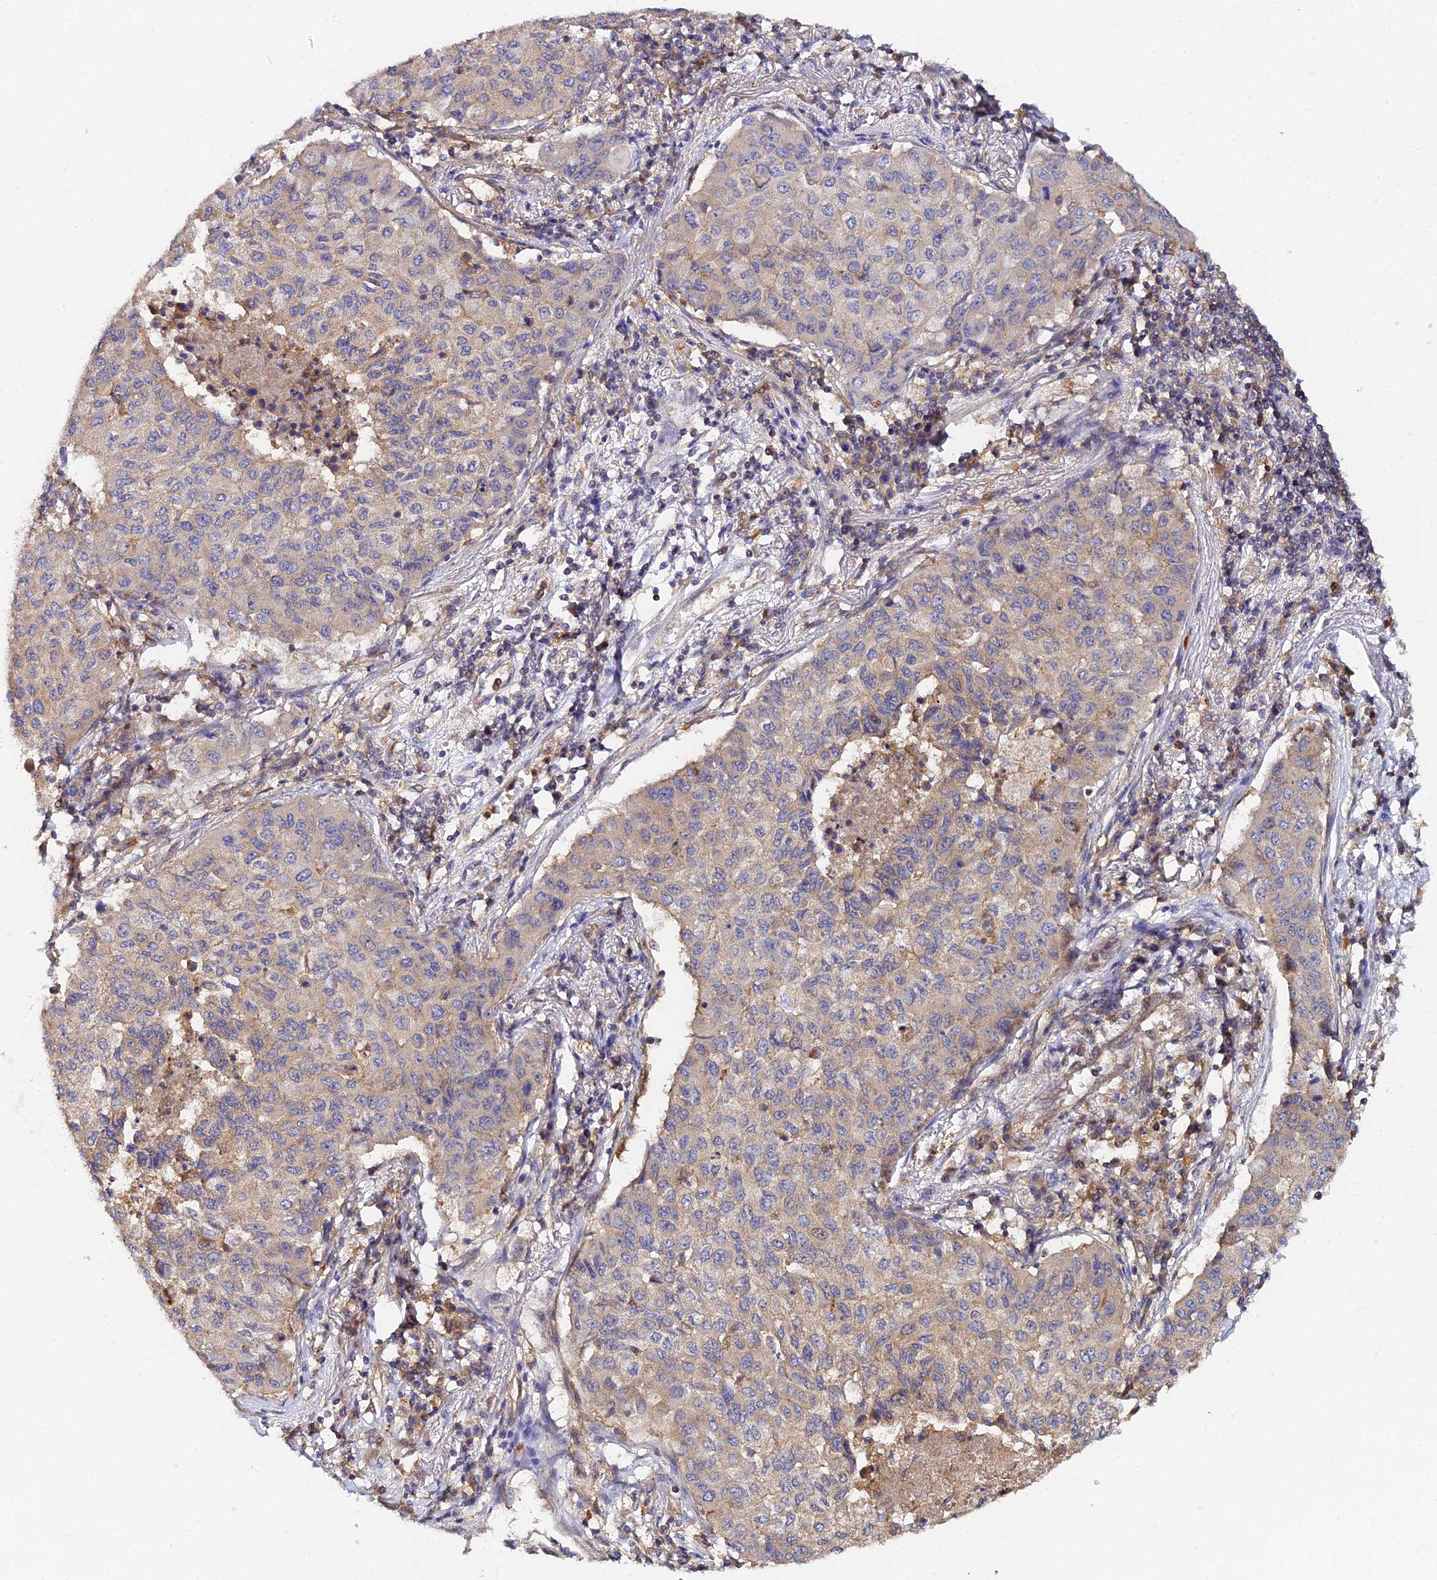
{"staining": {"intensity": "negative", "quantity": "none", "location": "none"}, "tissue": "lung cancer", "cell_type": "Tumor cells", "image_type": "cancer", "snomed": [{"axis": "morphology", "description": "Squamous cell carcinoma, NOS"}, {"axis": "topography", "description": "Lung"}], "caption": "A micrograph of human lung cancer (squamous cell carcinoma) is negative for staining in tumor cells.", "gene": "GNG5B", "patient": {"sex": "male", "age": 74}}